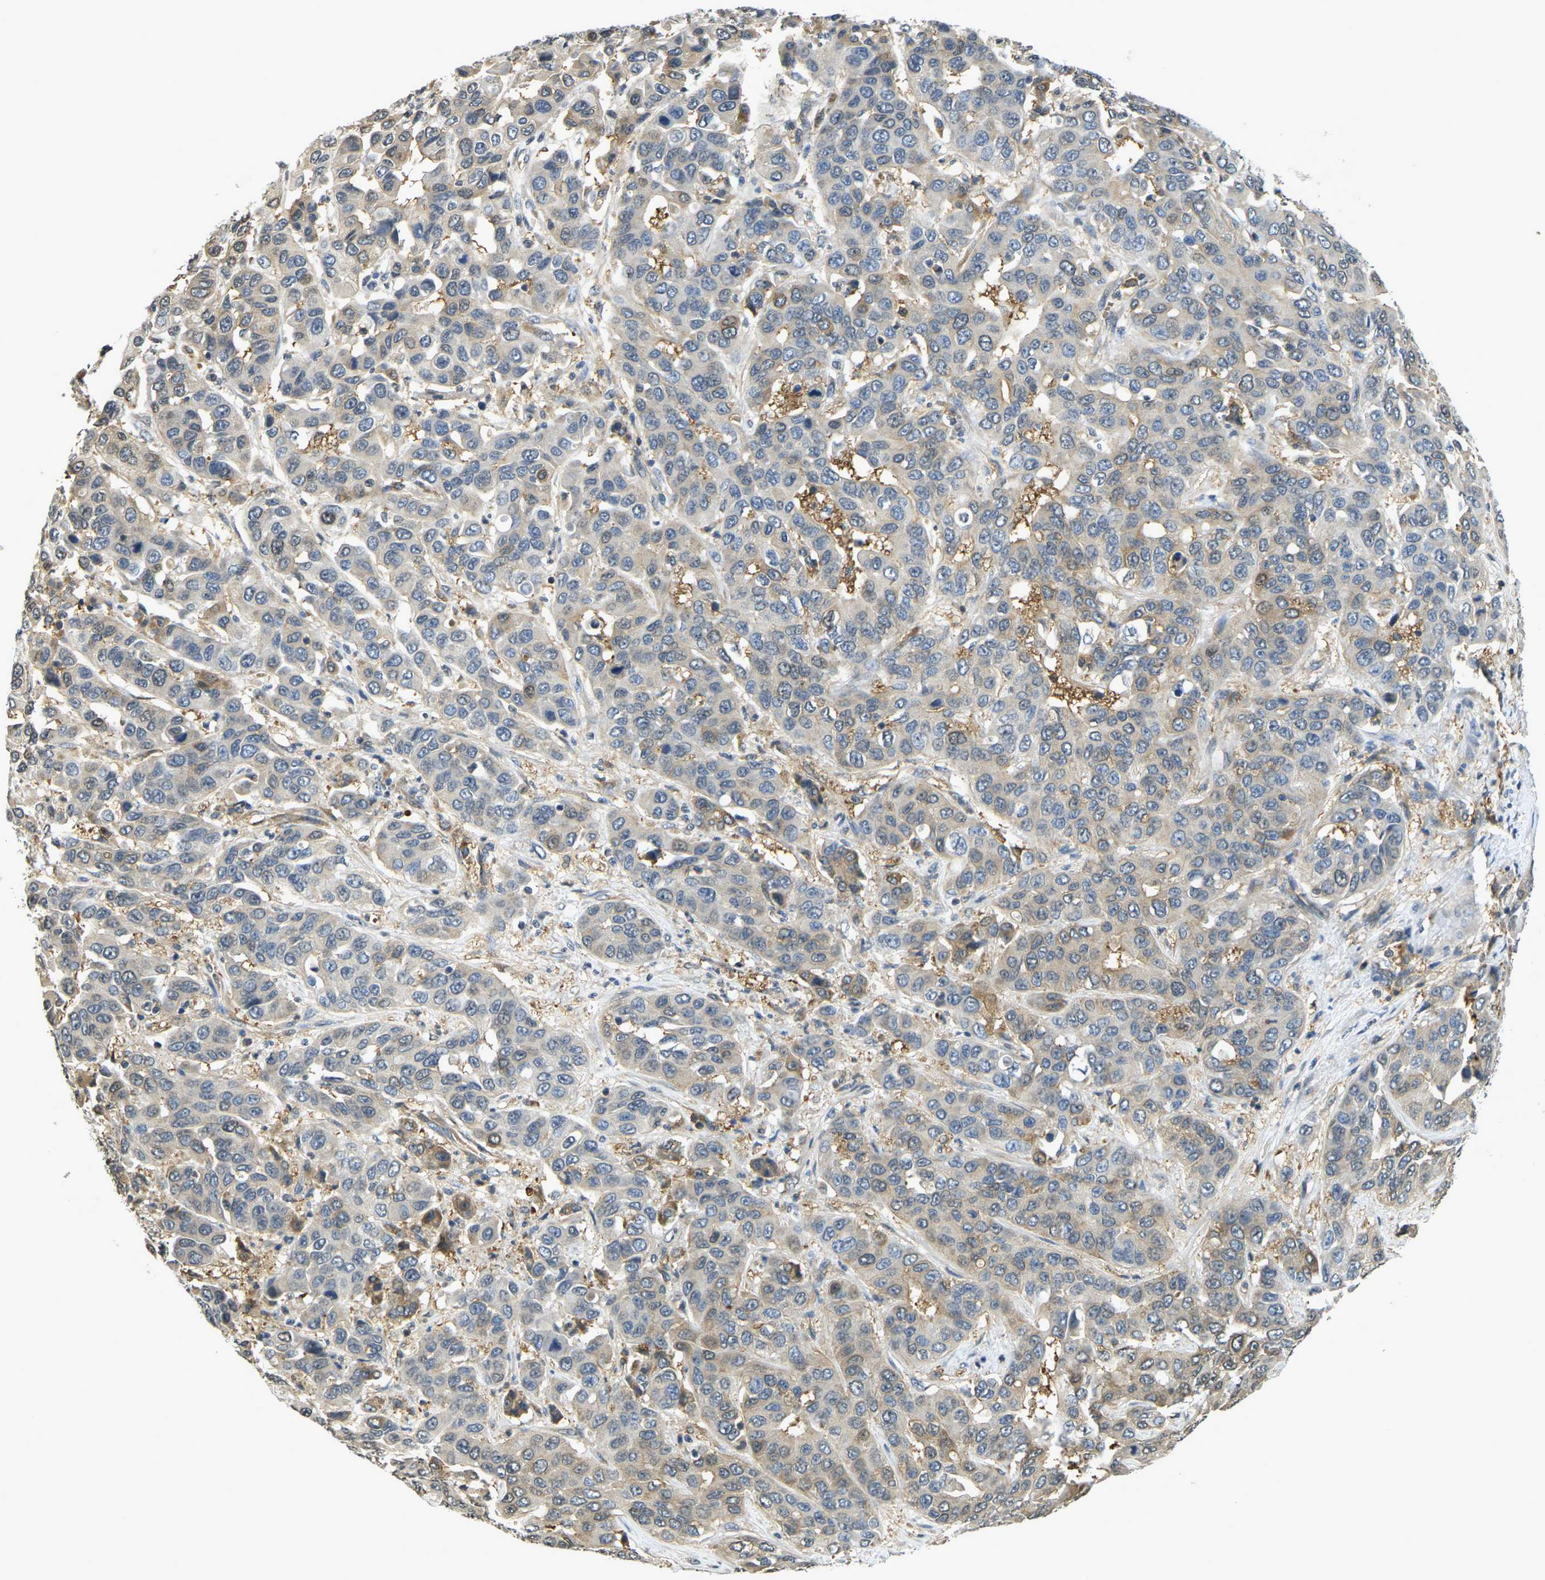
{"staining": {"intensity": "moderate", "quantity": "25%-75%", "location": "cytoplasmic/membranous"}, "tissue": "liver cancer", "cell_type": "Tumor cells", "image_type": "cancer", "snomed": [{"axis": "morphology", "description": "Cholangiocarcinoma"}, {"axis": "topography", "description": "Liver"}], "caption": "The micrograph demonstrates a brown stain indicating the presence of a protein in the cytoplasmic/membranous of tumor cells in liver cholangiocarcinoma. Nuclei are stained in blue.", "gene": "CAST", "patient": {"sex": "female", "age": 52}}